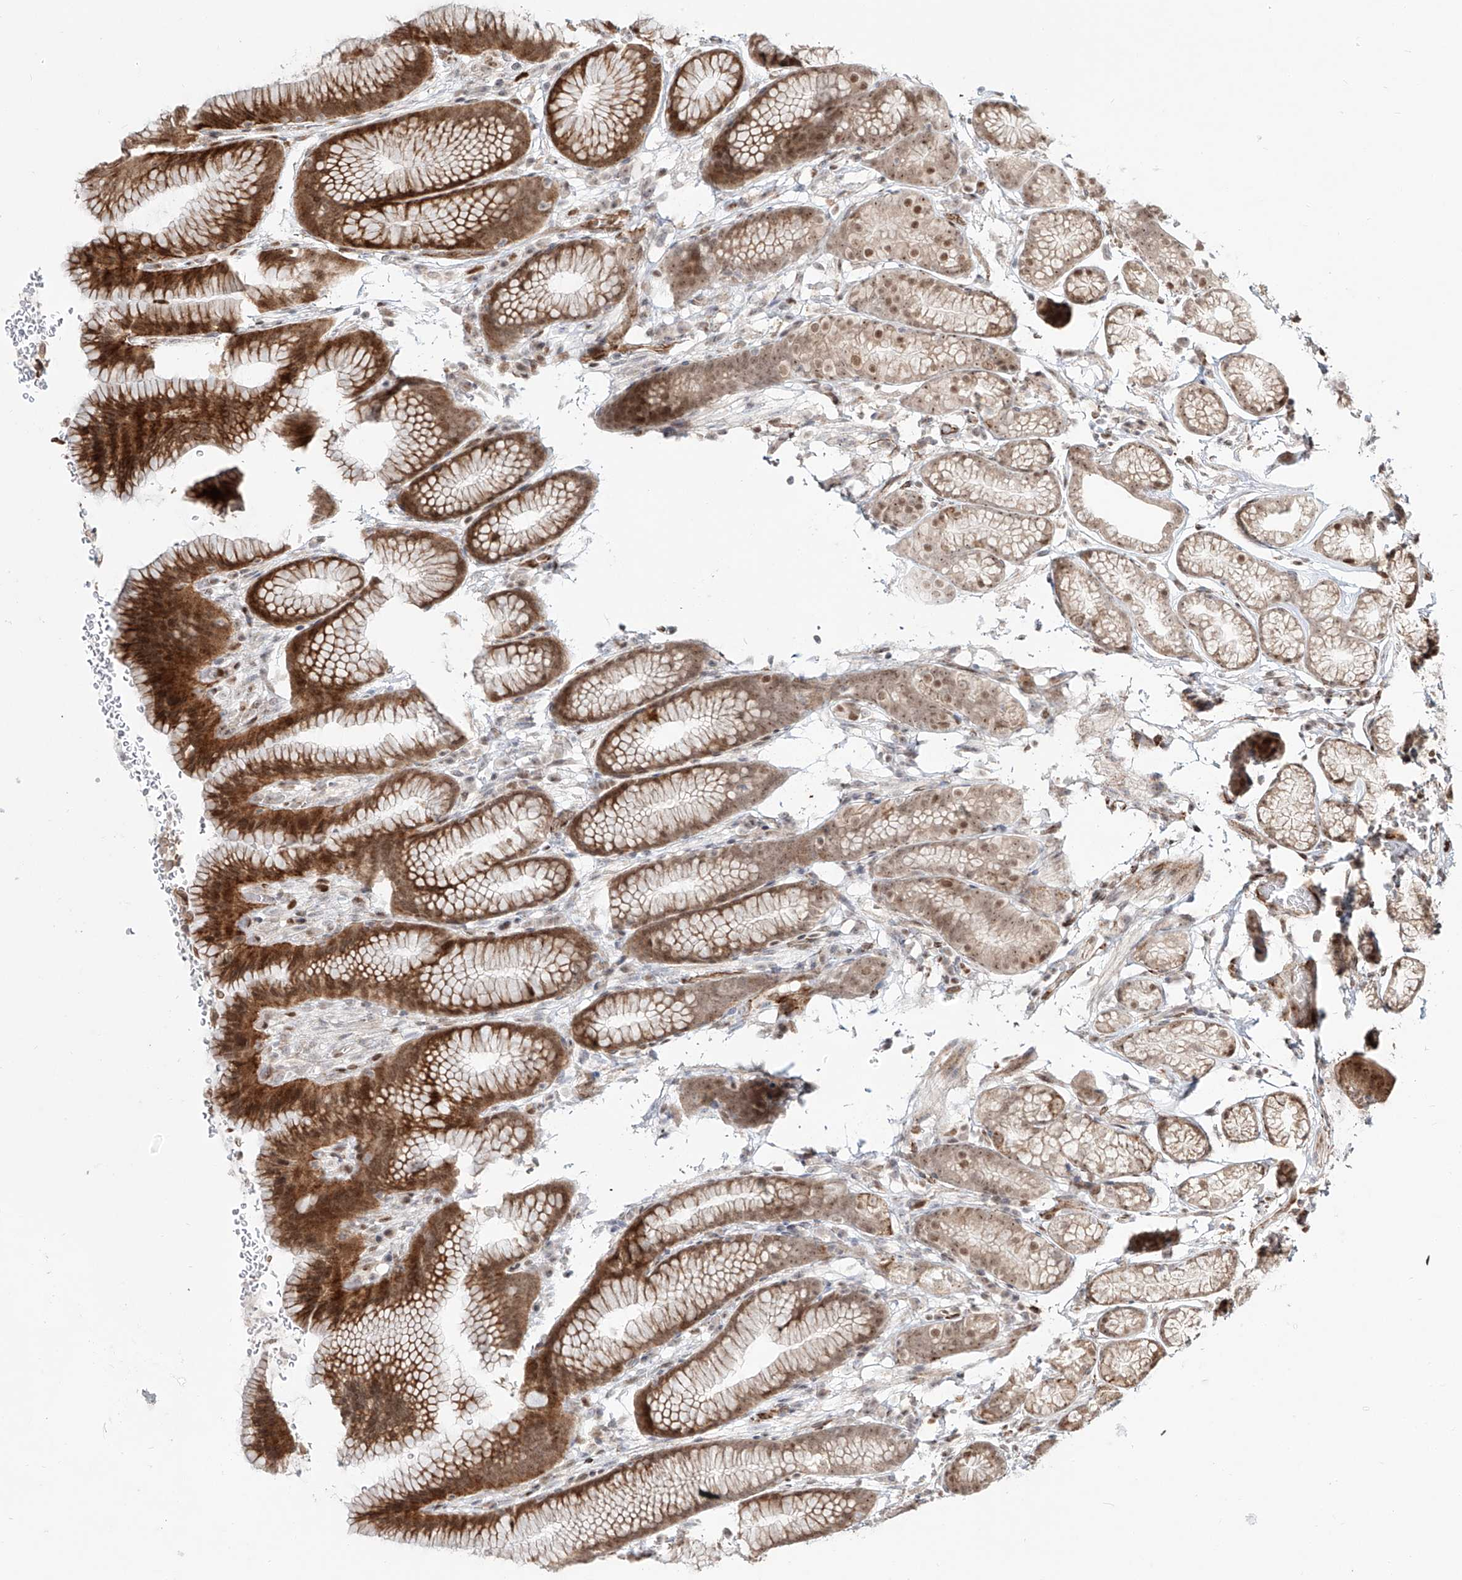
{"staining": {"intensity": "strong", "quantity": "25%-75%", "location": "cytoplasmic/membranous,nuclear"}, "tissue": "stomach", "cell_type": "Glandular cells", "image_type": "normal", "snomed": [{"axis": "morphology", "description": "Normal tissue, NOS"}, {"axis": "topography", "description": "Stomach"}], "caption": "The histopathology image displays a brown stain indicating the presence of a protein in the cytoplasmic/membranous,nuclear of glandular cells in stomach.", "gene": "ZNF710", "patient": {"sex": "male", "age": 42}}